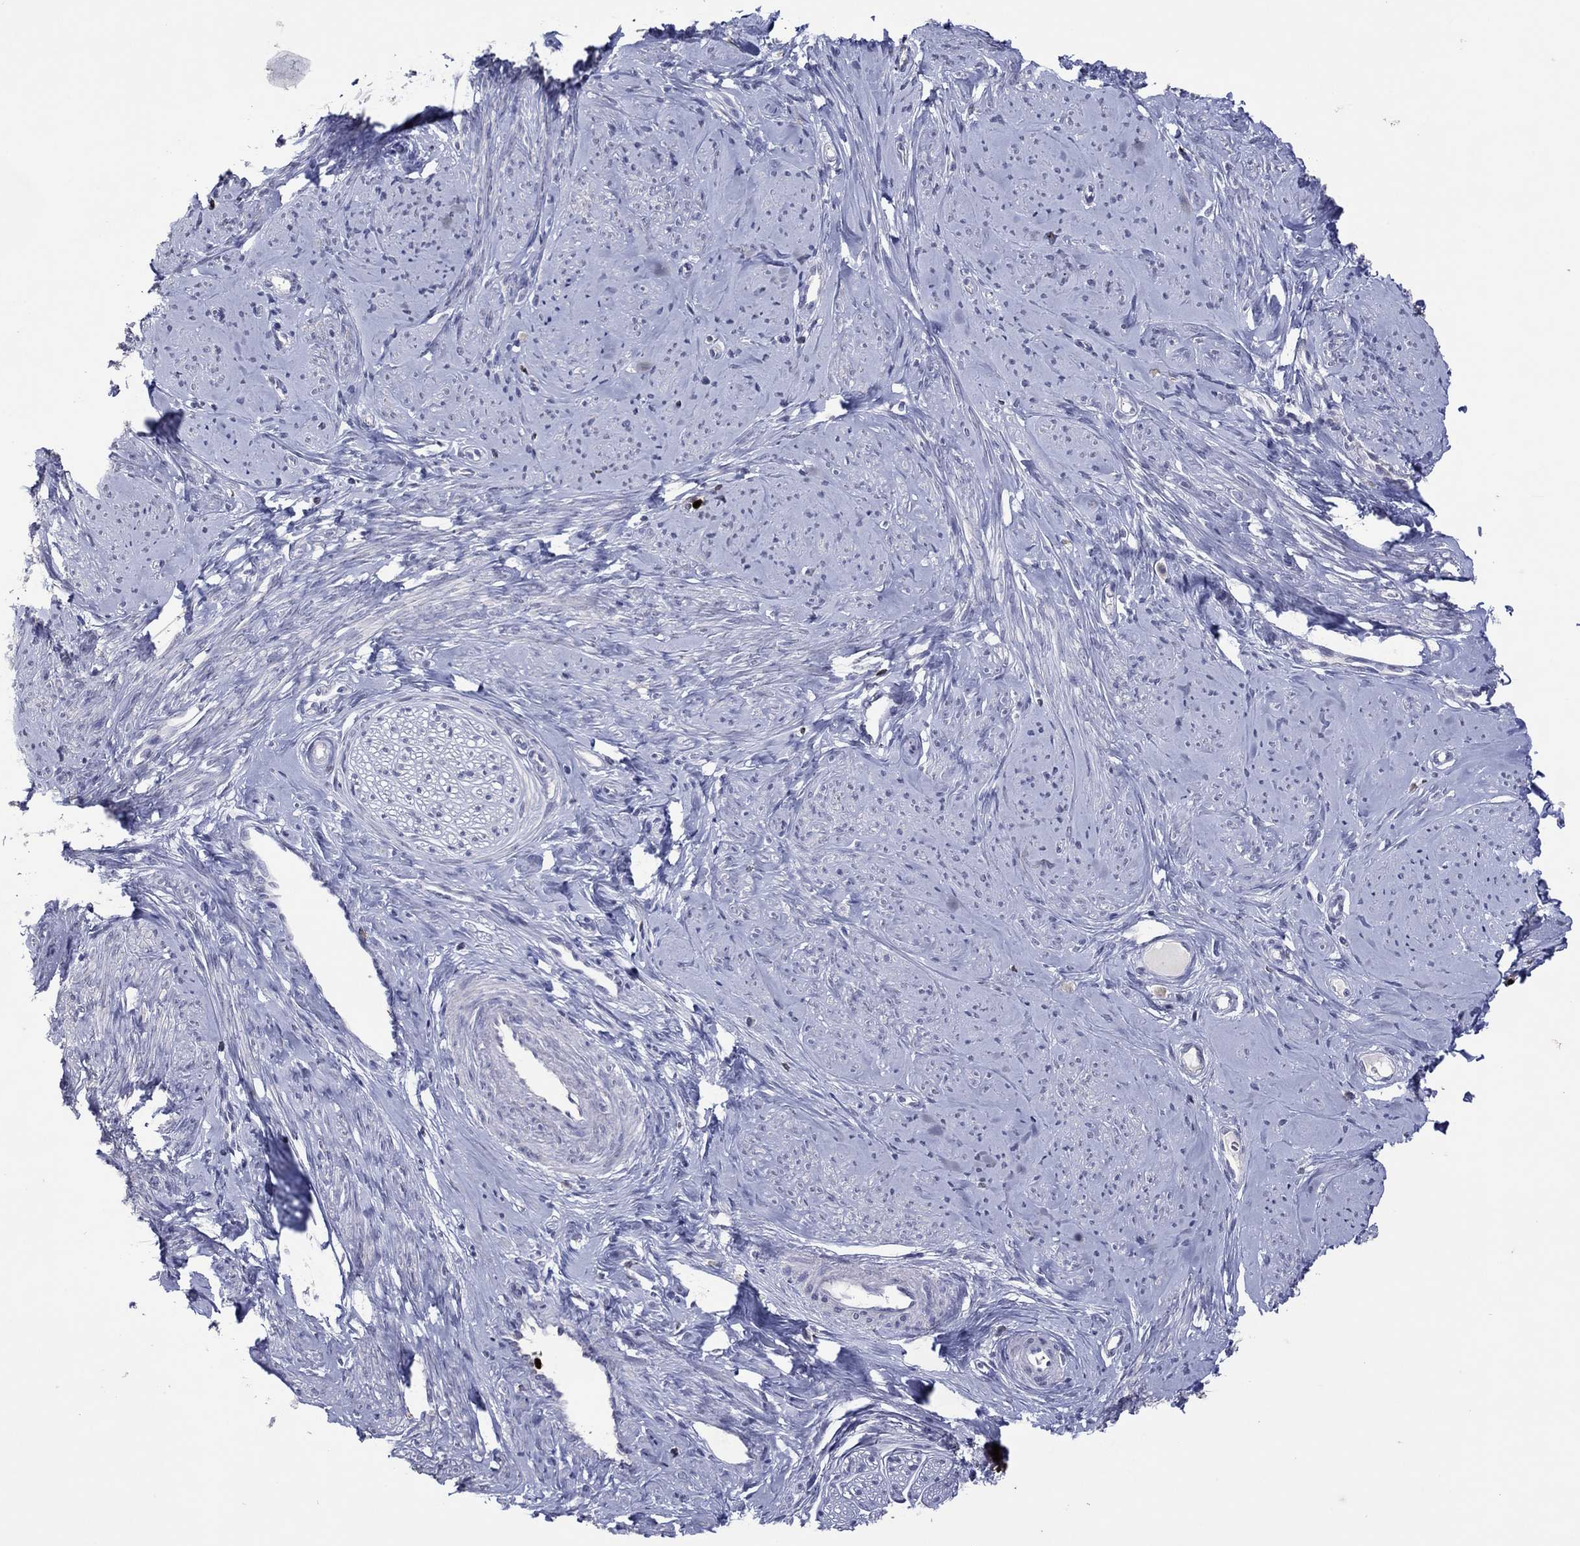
{"staining": {"intensity": "negative", "quantity": "none", "location": "none"}, "tissue": "smooth muscle", "cell_type": "Smooth muscle cells", "image_type": "normal", "snomed": [{"axis": "morphology", "description": "Normal tissue, NOS"}, {"axis": "topography", "description": "Smooth muscle"}], "caption": "DAB (3,3'-diaminobenzidine) immunohistochemical staining of benign human smooth muscle exhibits no significant positivity in smooth muscle cells. Nuclei are stained in blue.", "gene": "CCL5", "patient": {"sex": "female", "age": 48}}